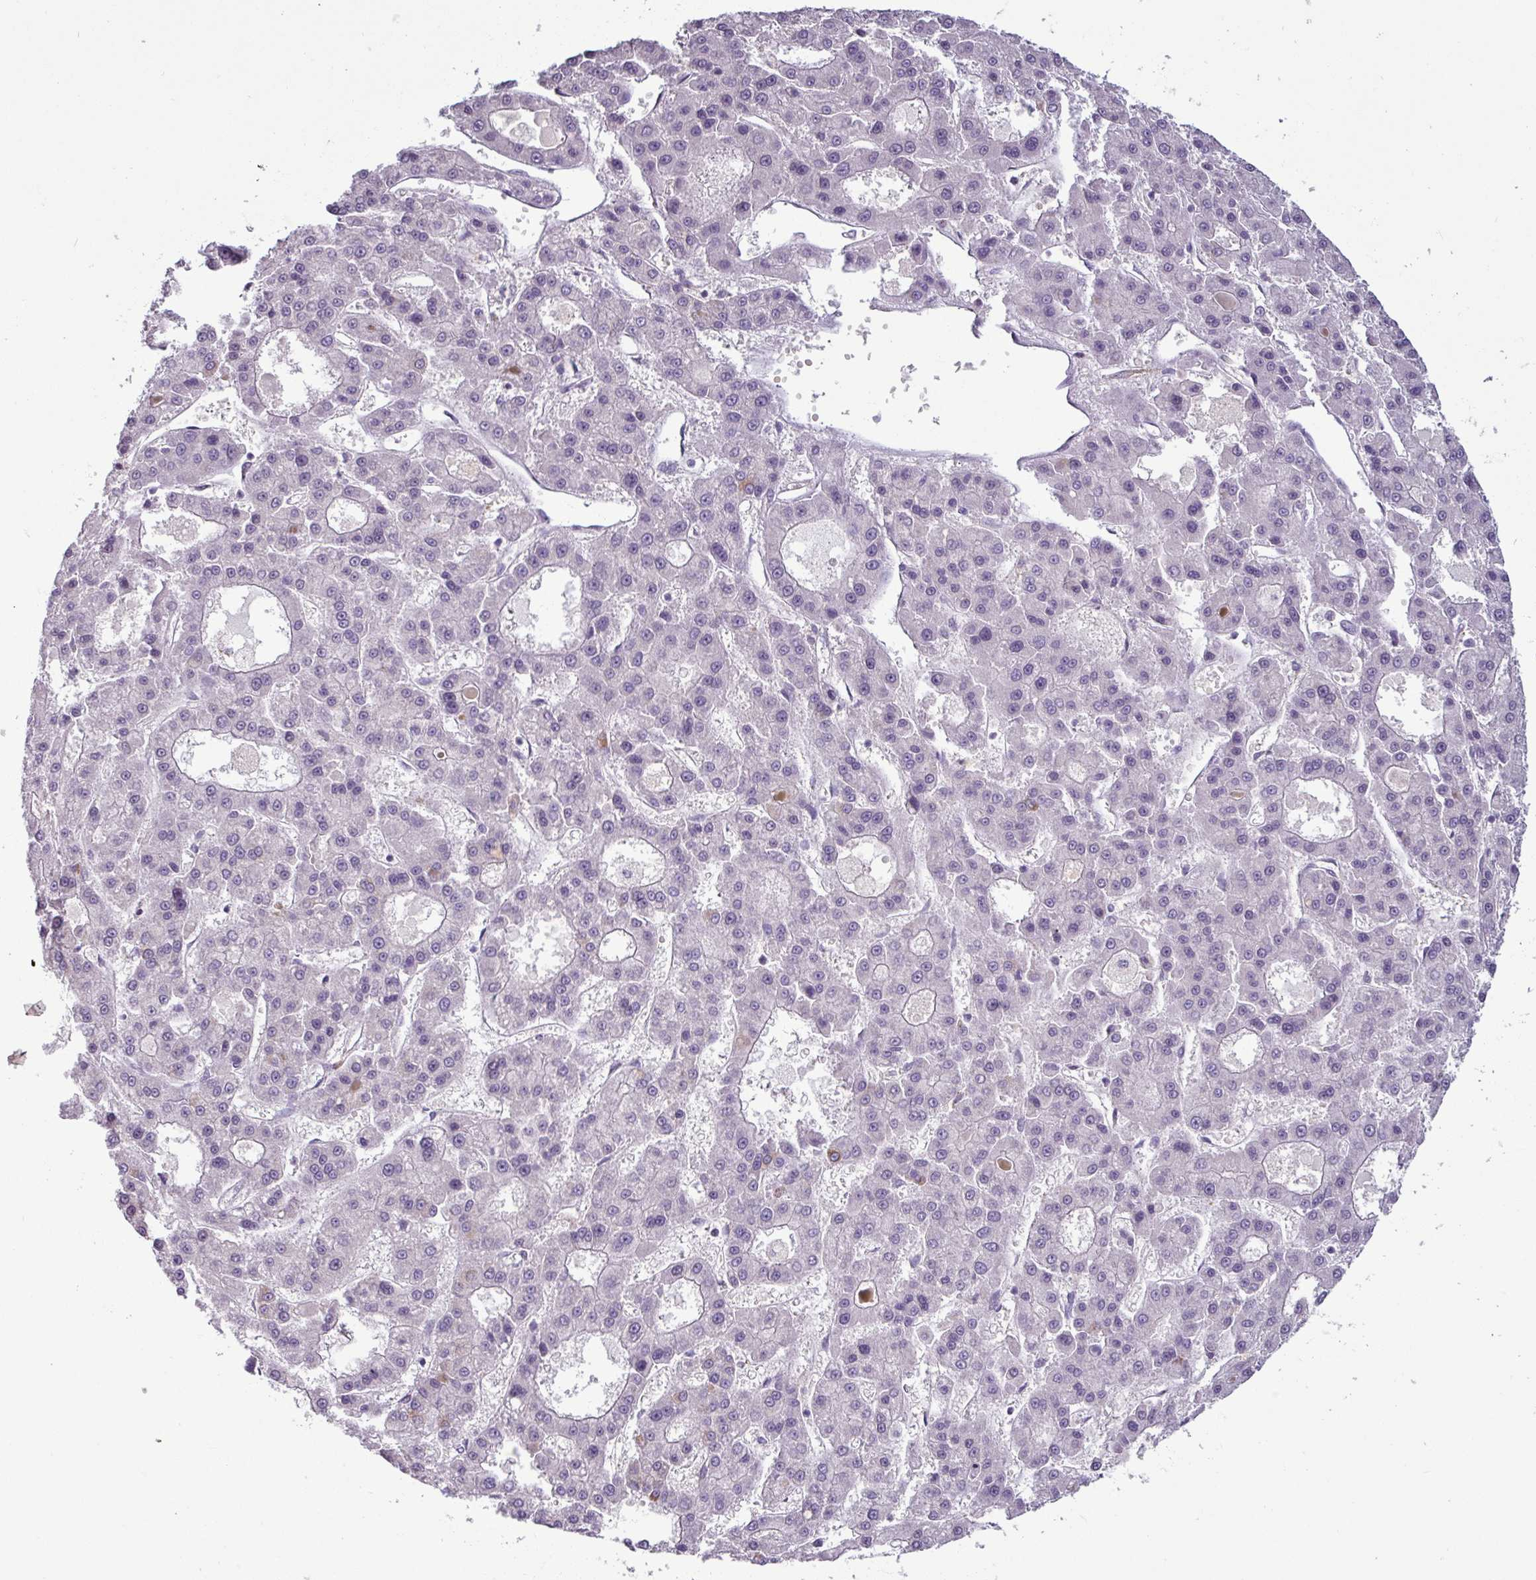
{"staining": {"intensity": "negative", "quantity": "none", "location": "none"}, "tissue": "liver cancer", "cell_type": "Tumor cells", "image_type": "cancer", "snomed": [{"axis": "morphology", "description": "Carcinoma, Hepatocellular, NOS"}, {"axis": "topography", "description": "Liver"}], "caption": "This micrograph is of hepatocellular carcinoma (liver) stained with immunohistochemistry to label a protein in brown with the nuclei are counter-stained blue. There is no staining in tumor cells.", "gene": "PNMA6A", "patient": {"sex": "male", "age": 70}}